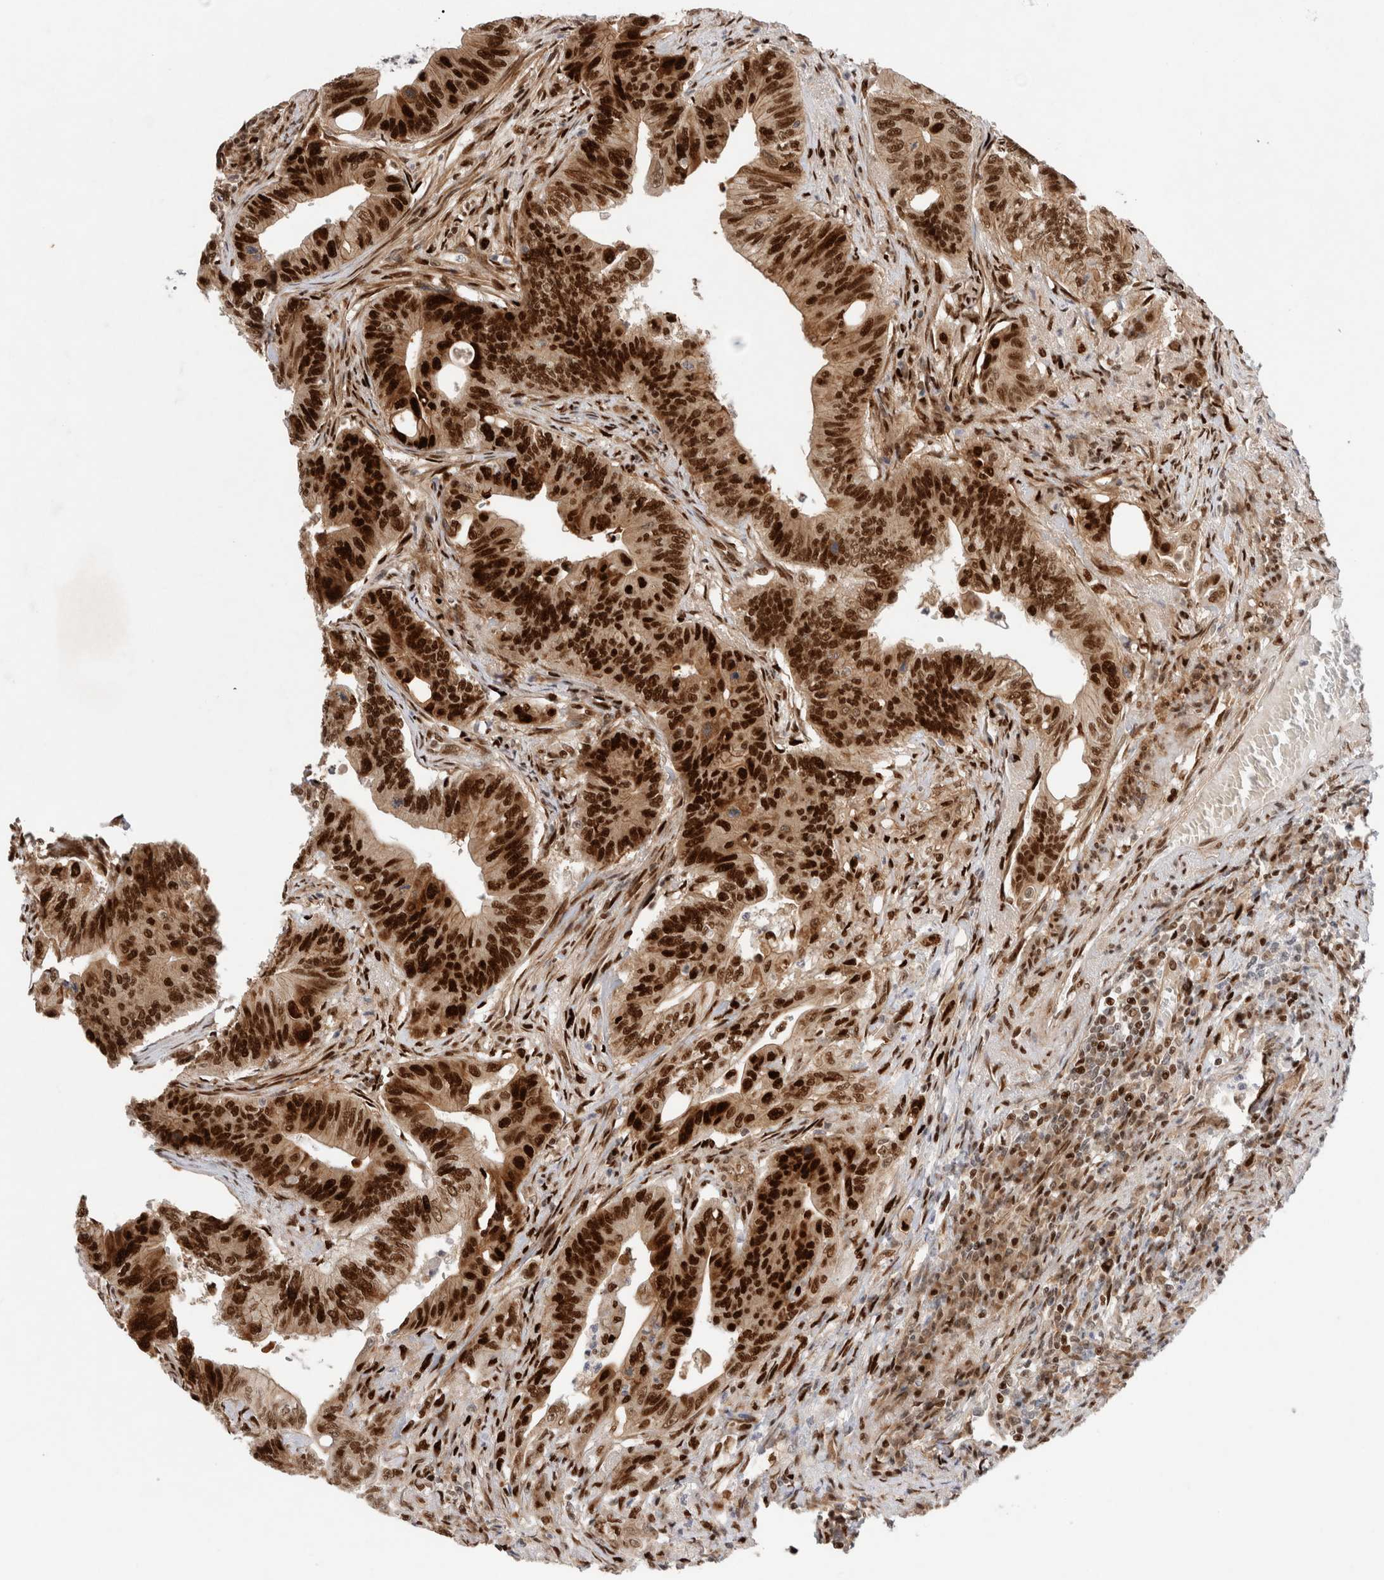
{"staining": {"intensity": "strong", "quantity": ">75%", "location": "nuclear"}, "tissue": "colorectal cancer", "cell_type": "Tumor cells", "image_type": "cancer", "snomed": [{"axis": "morphology", "description": "Adenoma, NOS"}, {"axis": "morphology", "description": "Adenocarcinoma, NOS"}, {"axis": "topography", "description": "Colon"}], "caption": "Protein staining by immunohistochemistry shows strong nuclear positivity in about >75% of tumor cells in colorectal adenoma.", "gene": "TCF4", "patient": {"sex": "male", "age": 79}}